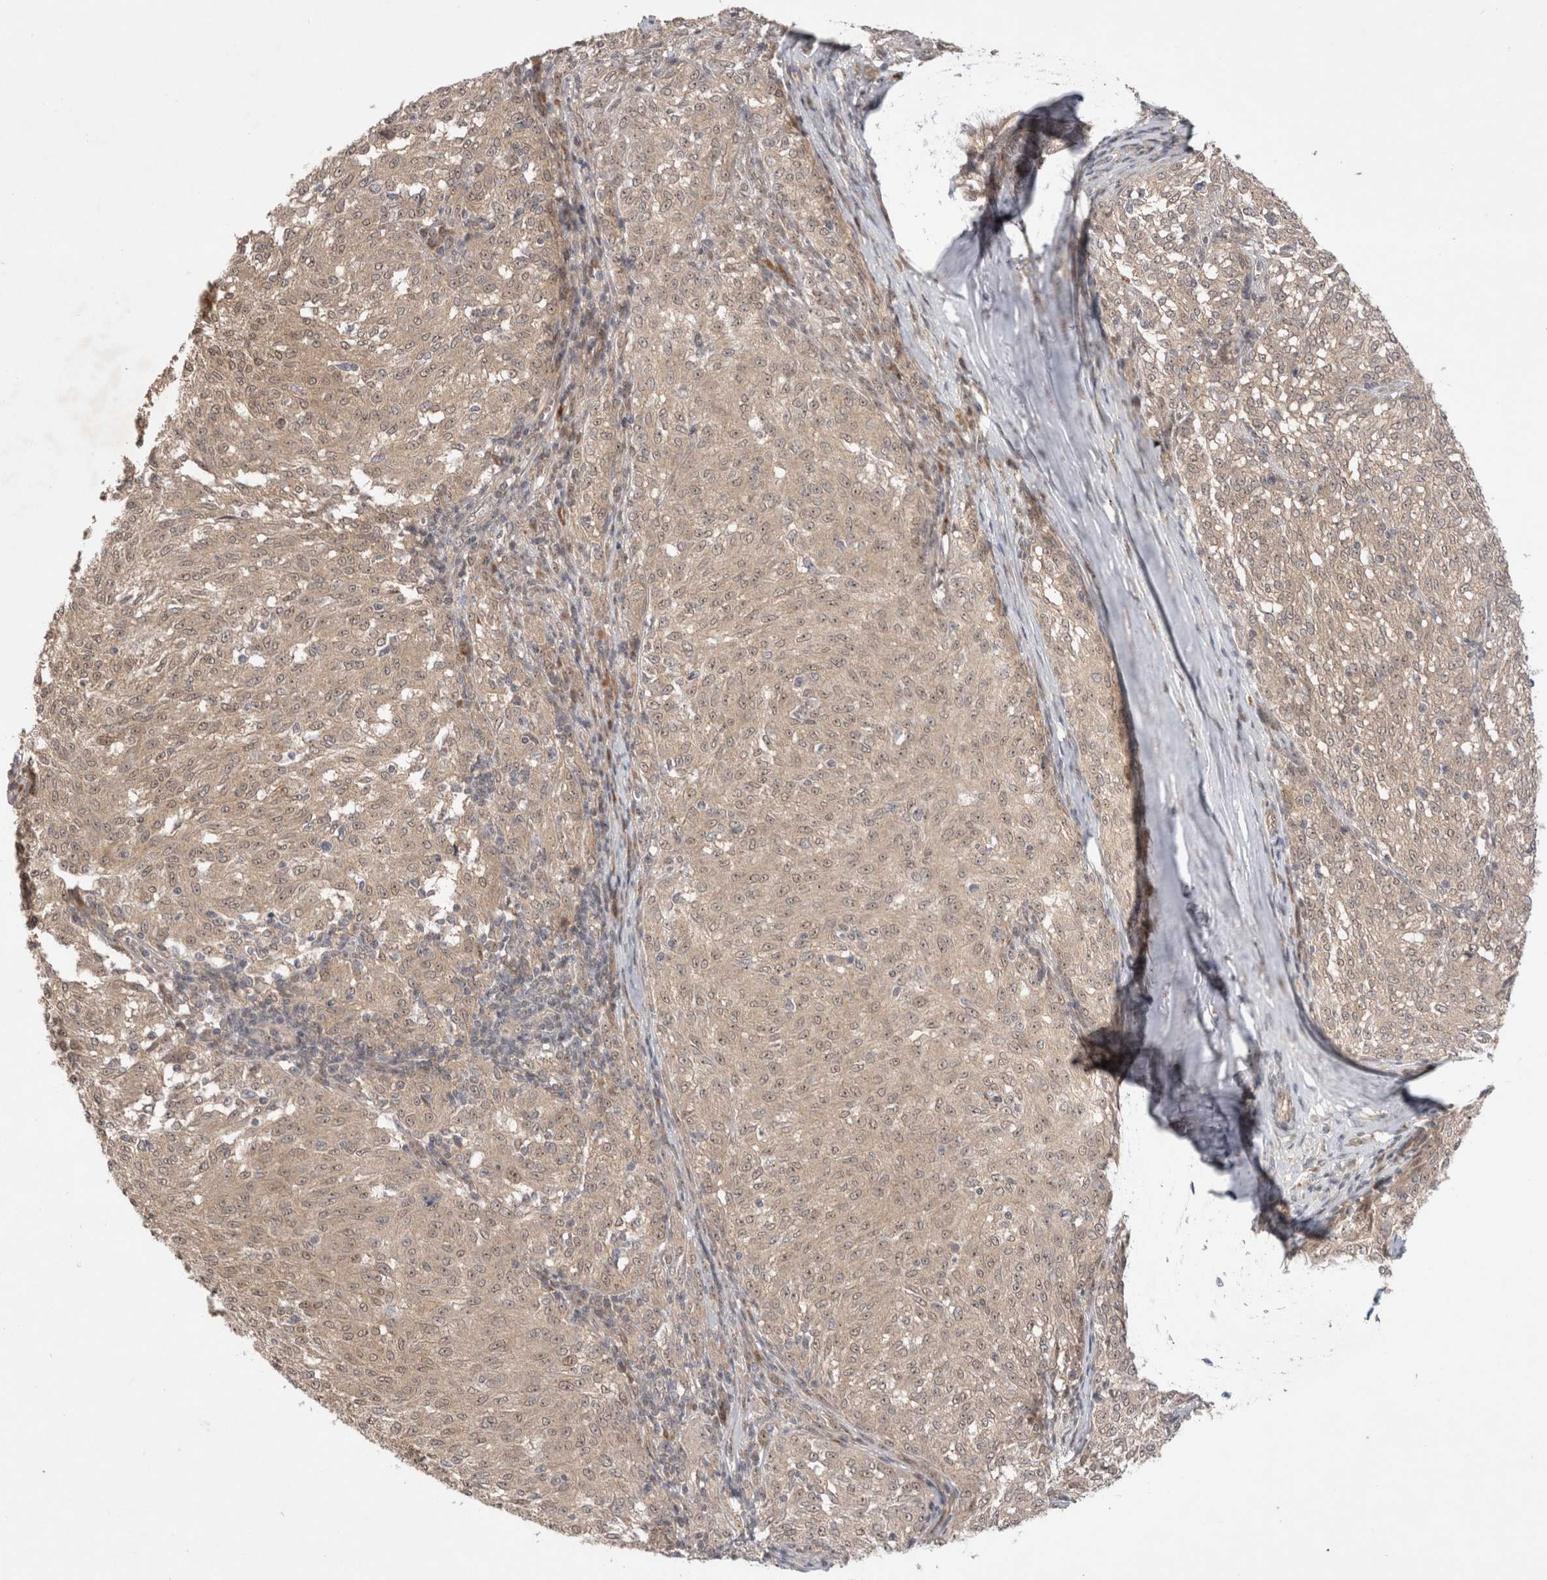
{"staining": {"intensity": "weak", "quantity": ">75%", "location": "nuclear"}, "tissue": "melanoma", "cell_type": "Tumor cells", "image_type": "cancer", "snomed": [{"axis": "morphology", "description": "Malignant melanoma, NOS"}, {"axis": "topography", "description": "Skin"}], "caption": "An IHC image of neoplastic tissue is shown. Protein staining in brown shows weak nuclear positivity in malignant melanoma within tumor cells.", "gene": "SLC29A1", "patient": {"sex": "female", "age": 72}}